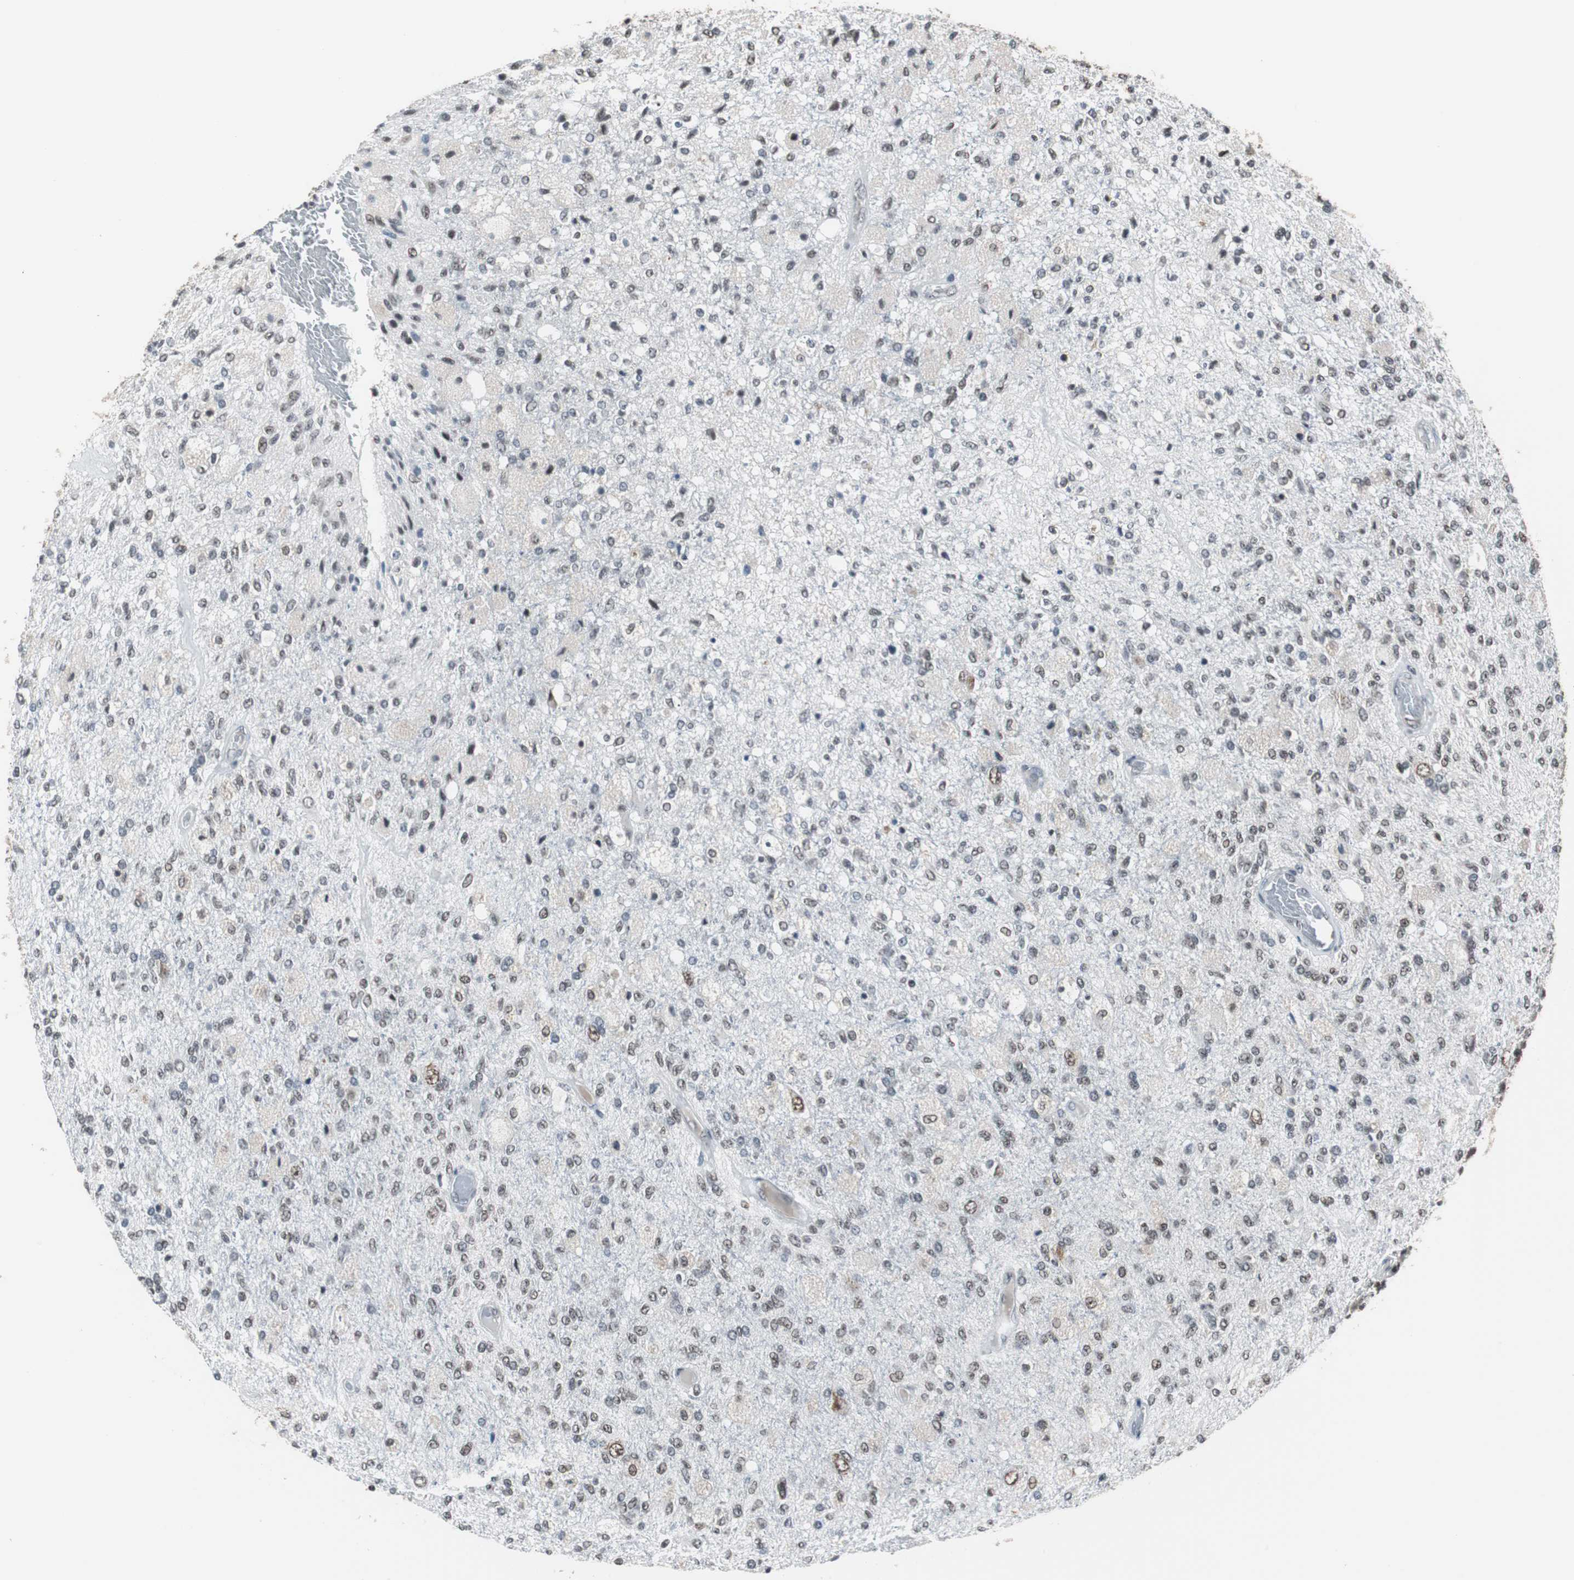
{"staining": {"intensity": "moderate", "quantity": "25%-75%", "location": "nuclear"}, "tissue": "glioma", "cell_type": "Tumor cells", "image_type": "cancer", "snomed": [{"axis": "morphology", "description": "Normal tissue, NOS"}, {"axis": "morphology", "description": "Glioma, malignant, High grade"}, {"axis": "topography", "description": "Cerebral cortex"}], "caption": "Protein expression analysis of human malignant glioma (high-grade) reveals moderate nuclear expression in about 25%-75% of tumor cells.", "gene": "TAF7", "patient": {"sex": "male", "age": 77}}